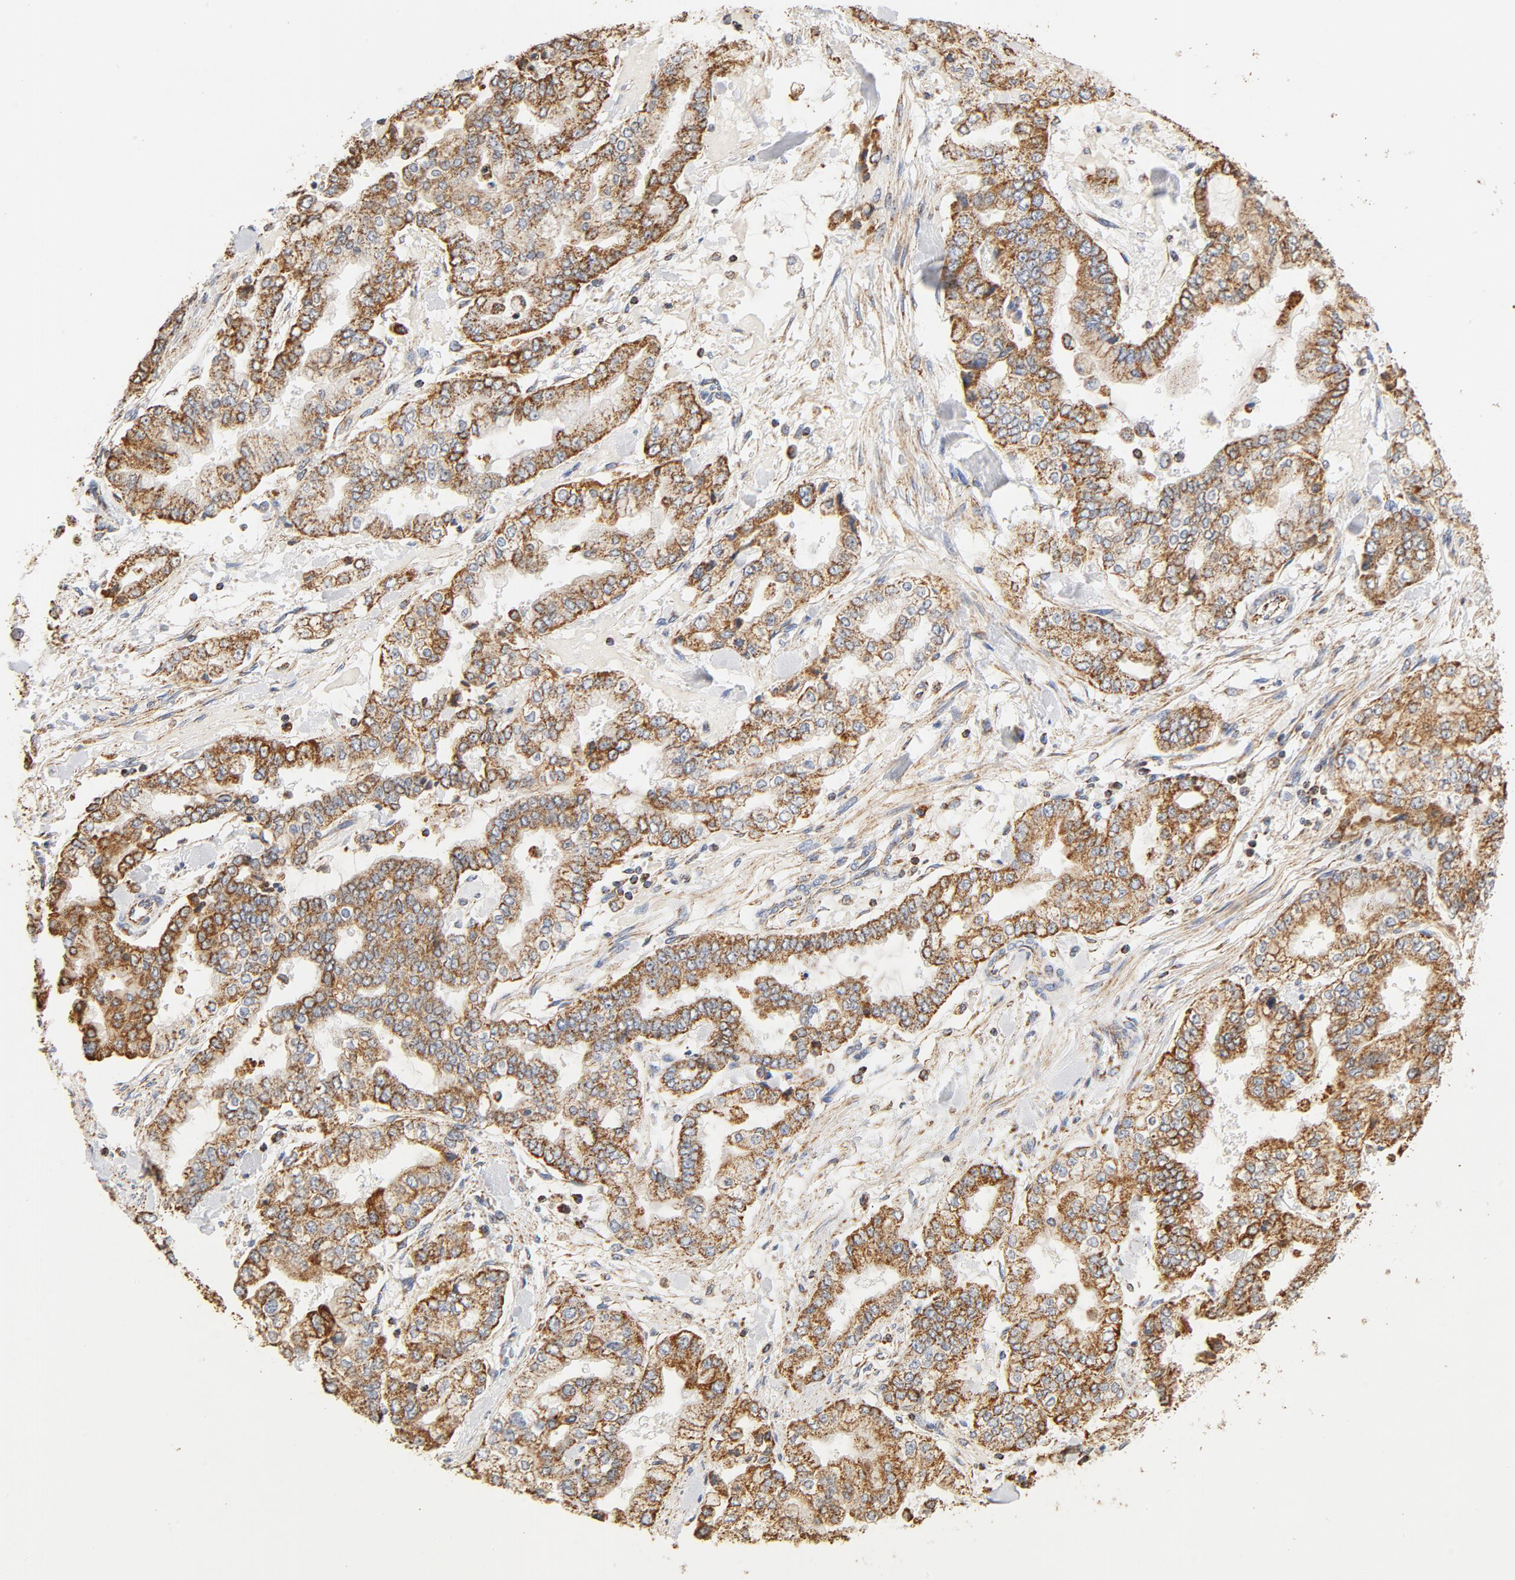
{"staining": {"intensity": "moderate", "quantity": ">75%", "location": "cytoplasmic/membranous"}, "tissue": "stomach cancer", "cell_type": "Tumor cells", "image_type": "cancer", "snomed": [{"axis": "morphology", "description": "Normal tissue, NOS"}, {"axis": "morphology", "description": "Adenocarcinoma, NOS"}, {"axis": "topography", "description": "Stomach, upper"}, {"axis": "topography", "description": "Stomach"}], "caption": "Protein staining of stomach cancer (adenocarcinoma) tissue displays moderate cytoplasmic/membranous expression in approximately >75% of tumor cells.", "gene": "COX4I1", "patient": {"sex": "male", "age": 76}}